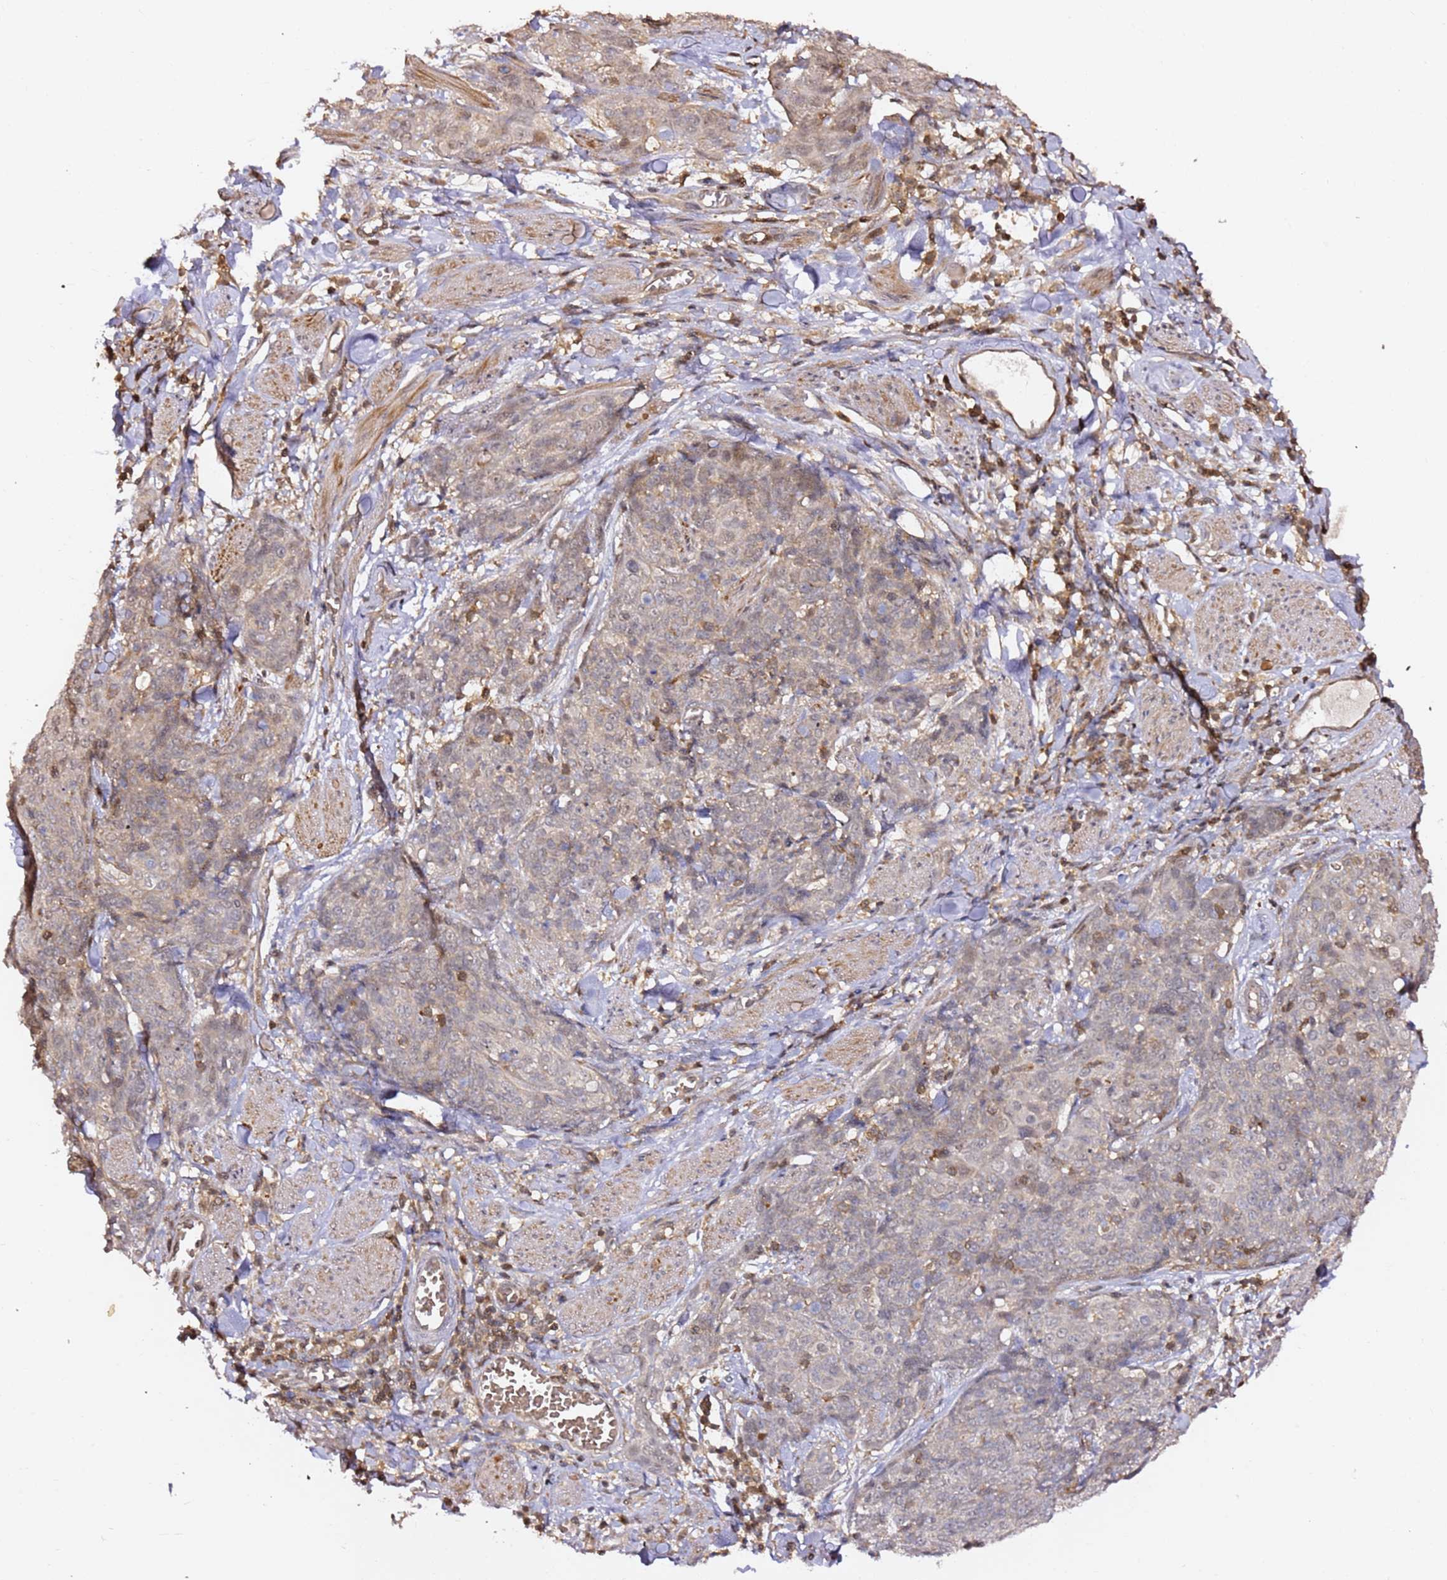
{"staining": {"intensity": "weak", "quantity": "25%-75%", "location": "nuclear"}, "tissue": "skin cancer", "cell_type": "Tumor cells", "image_type": "cancer", "snomed": [{"axis": "morphology", "description": "Squamous cell carcinoma, NOS"}, {"axis": "topography", "description": "Skin"}, {"axis": "topography", "description": "Vulva"}], "caption": "A brown stain shows weak nuclear positivity of a protein in skin squamous cell carcinoma tumor cells.", "gene": "OR5V1", "patient": {"sex": "female", "age": 85}}